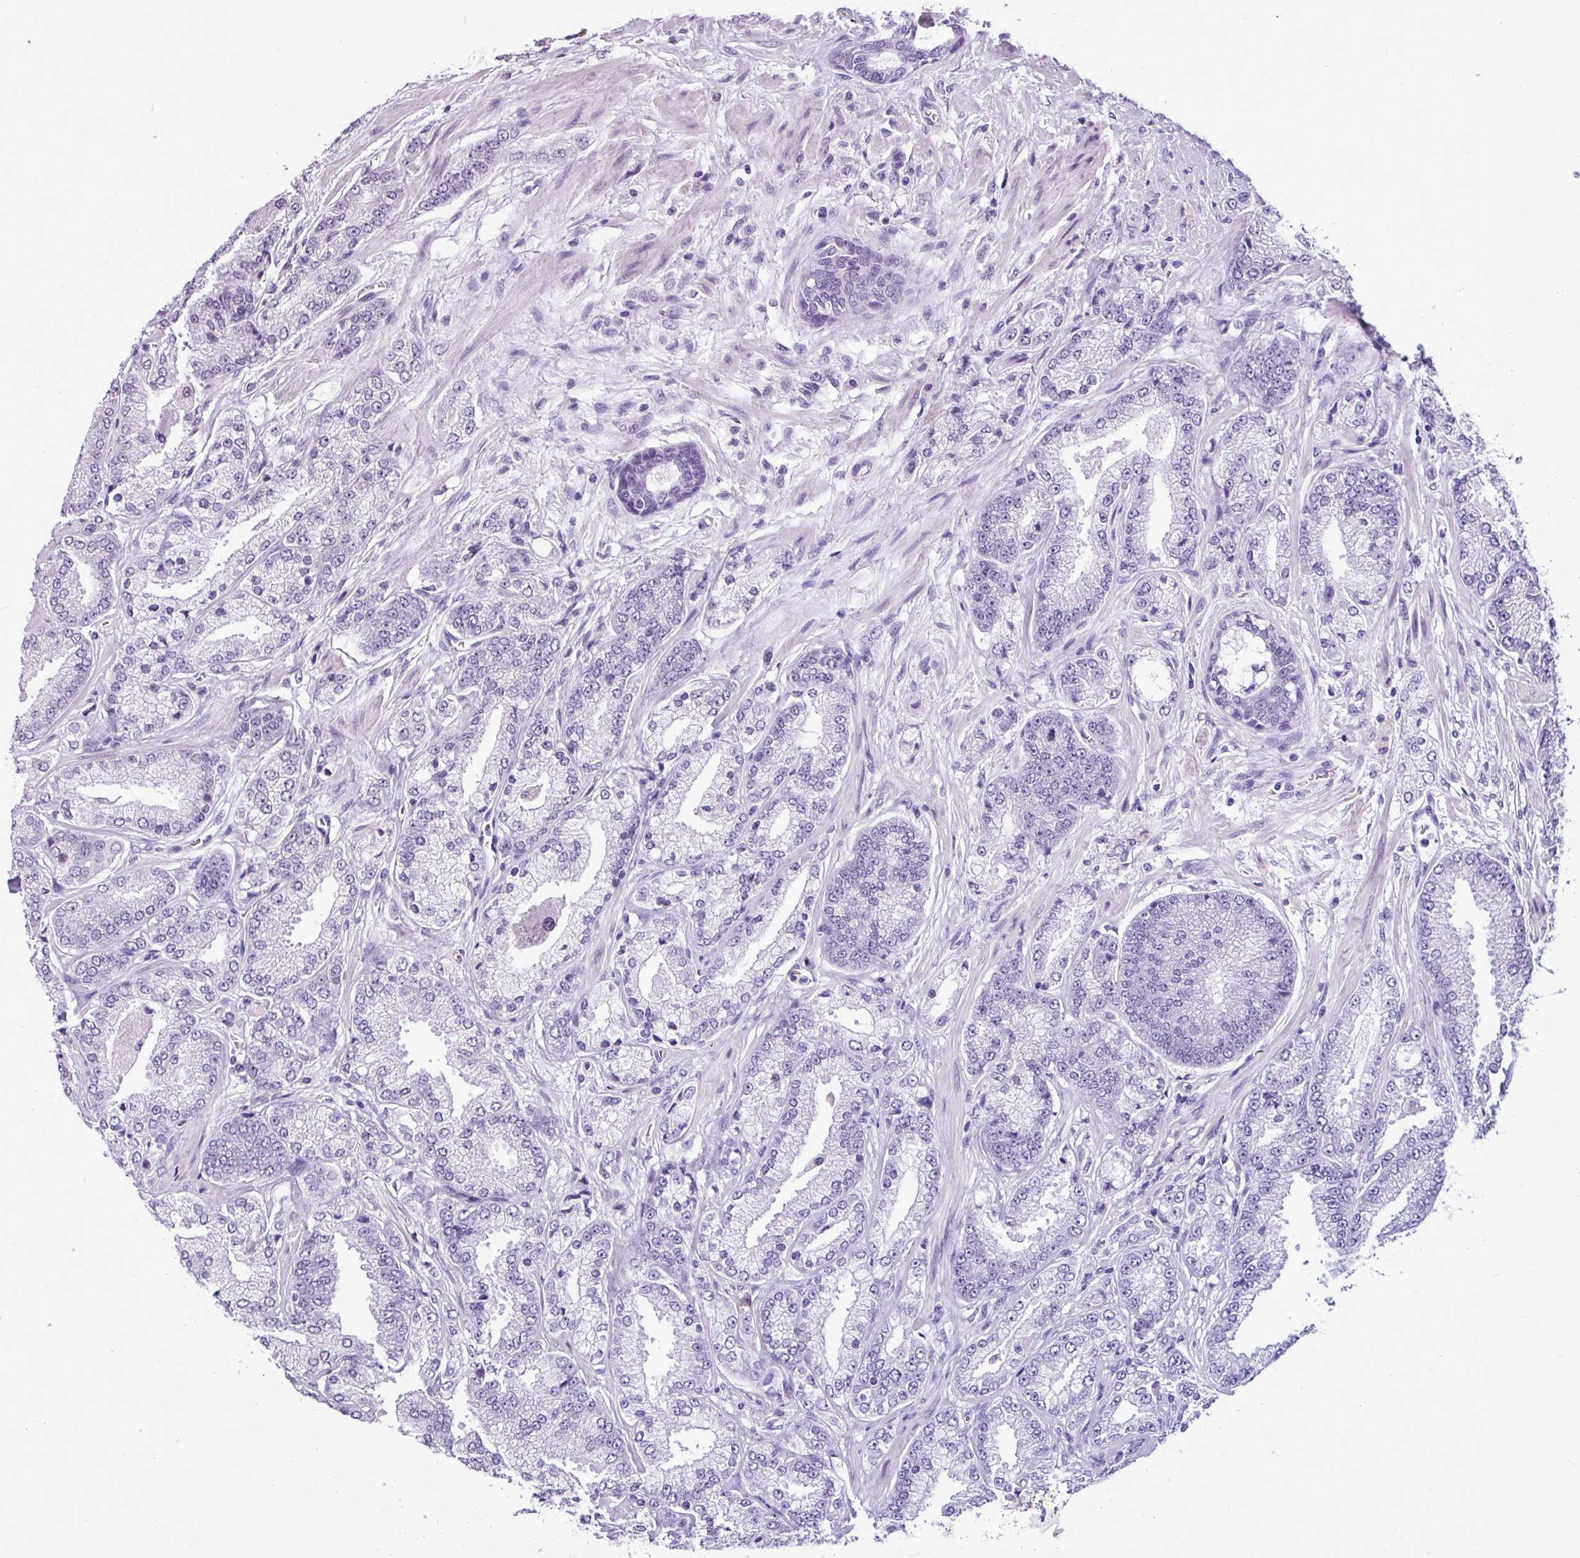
{"staining": {"intensity": "negative", "quantity": "none", "location": "none"}, "tissue": "prostate cancer", "cell_type": "Tumor cells", "image_type": "cancer", "snomed": [{"axis": "morphology", "description": "Adenocarcinoma, High grade"}, {"axis": "topography", "description": "Prostate"}], "caption": "This photomicrograph is of prostate cancer (high-grade adenocarcinoma) stained with IHC to label a protein in brown with the nuclei are counter-stained blue. There is no positivity in tumor cells.", "gene": "UTP18", "patient": {"sex": "male", "age": 68}}